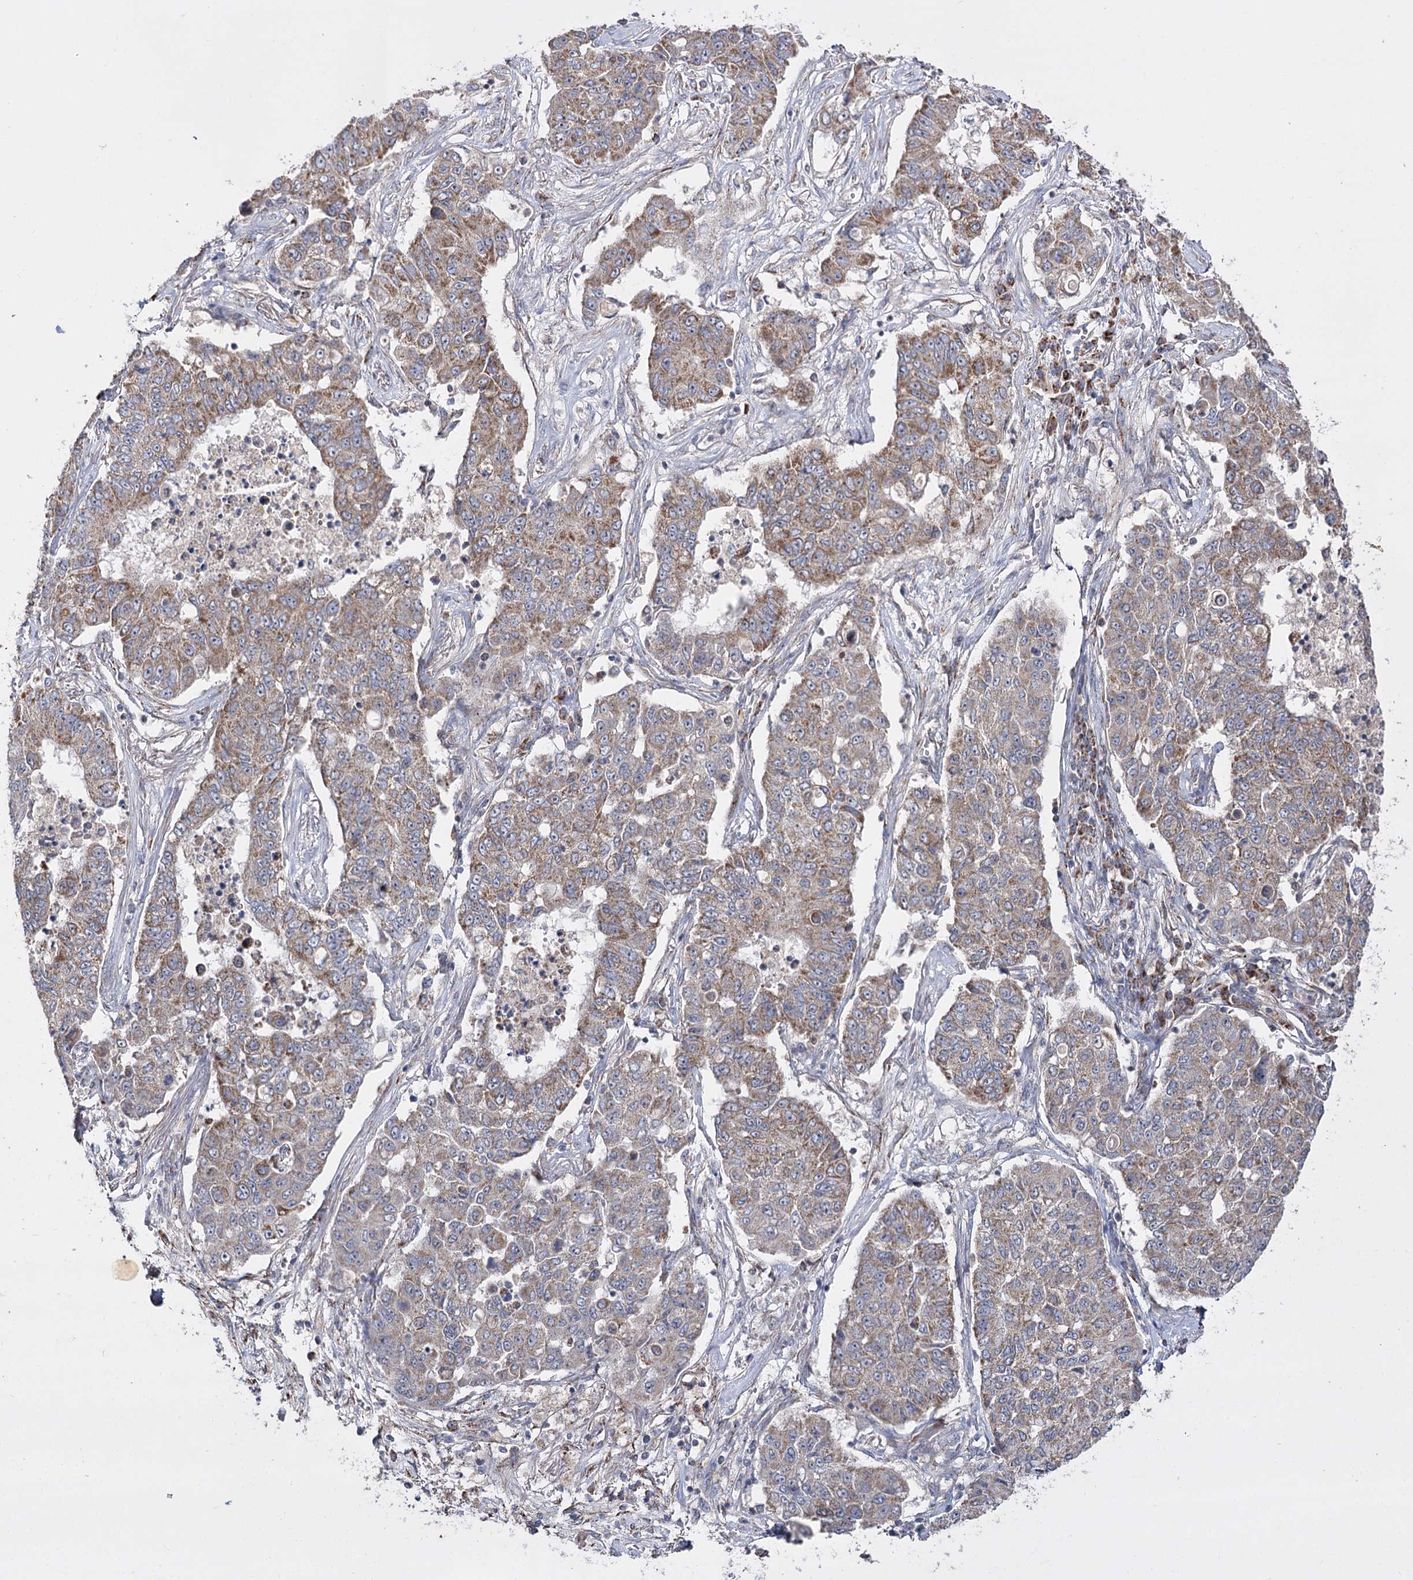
{"staining": {"intensity": "moderate", "quantity": "25%-75%", "location": "cytoplasmic/membranous"}, "tissue": "lung cancer", "cell_type": "Tumor cells", "image_type": "cancer", "snomed": [{"axis": "morphology", "description": "Squamous cell carcinoma, NOS"}, {"axis": "topography", "description": "Lung"}], "caption": "The micrograph demonstrates immunohistochemical staining of lung cancer (squamous cell carcinoma). There is moderate cytoplasmic/membranous positivity is identified in approximately 25%-75% of tumor cells.", "gene": "NADK2", "patient": {"sex": "male", "age": 74}}